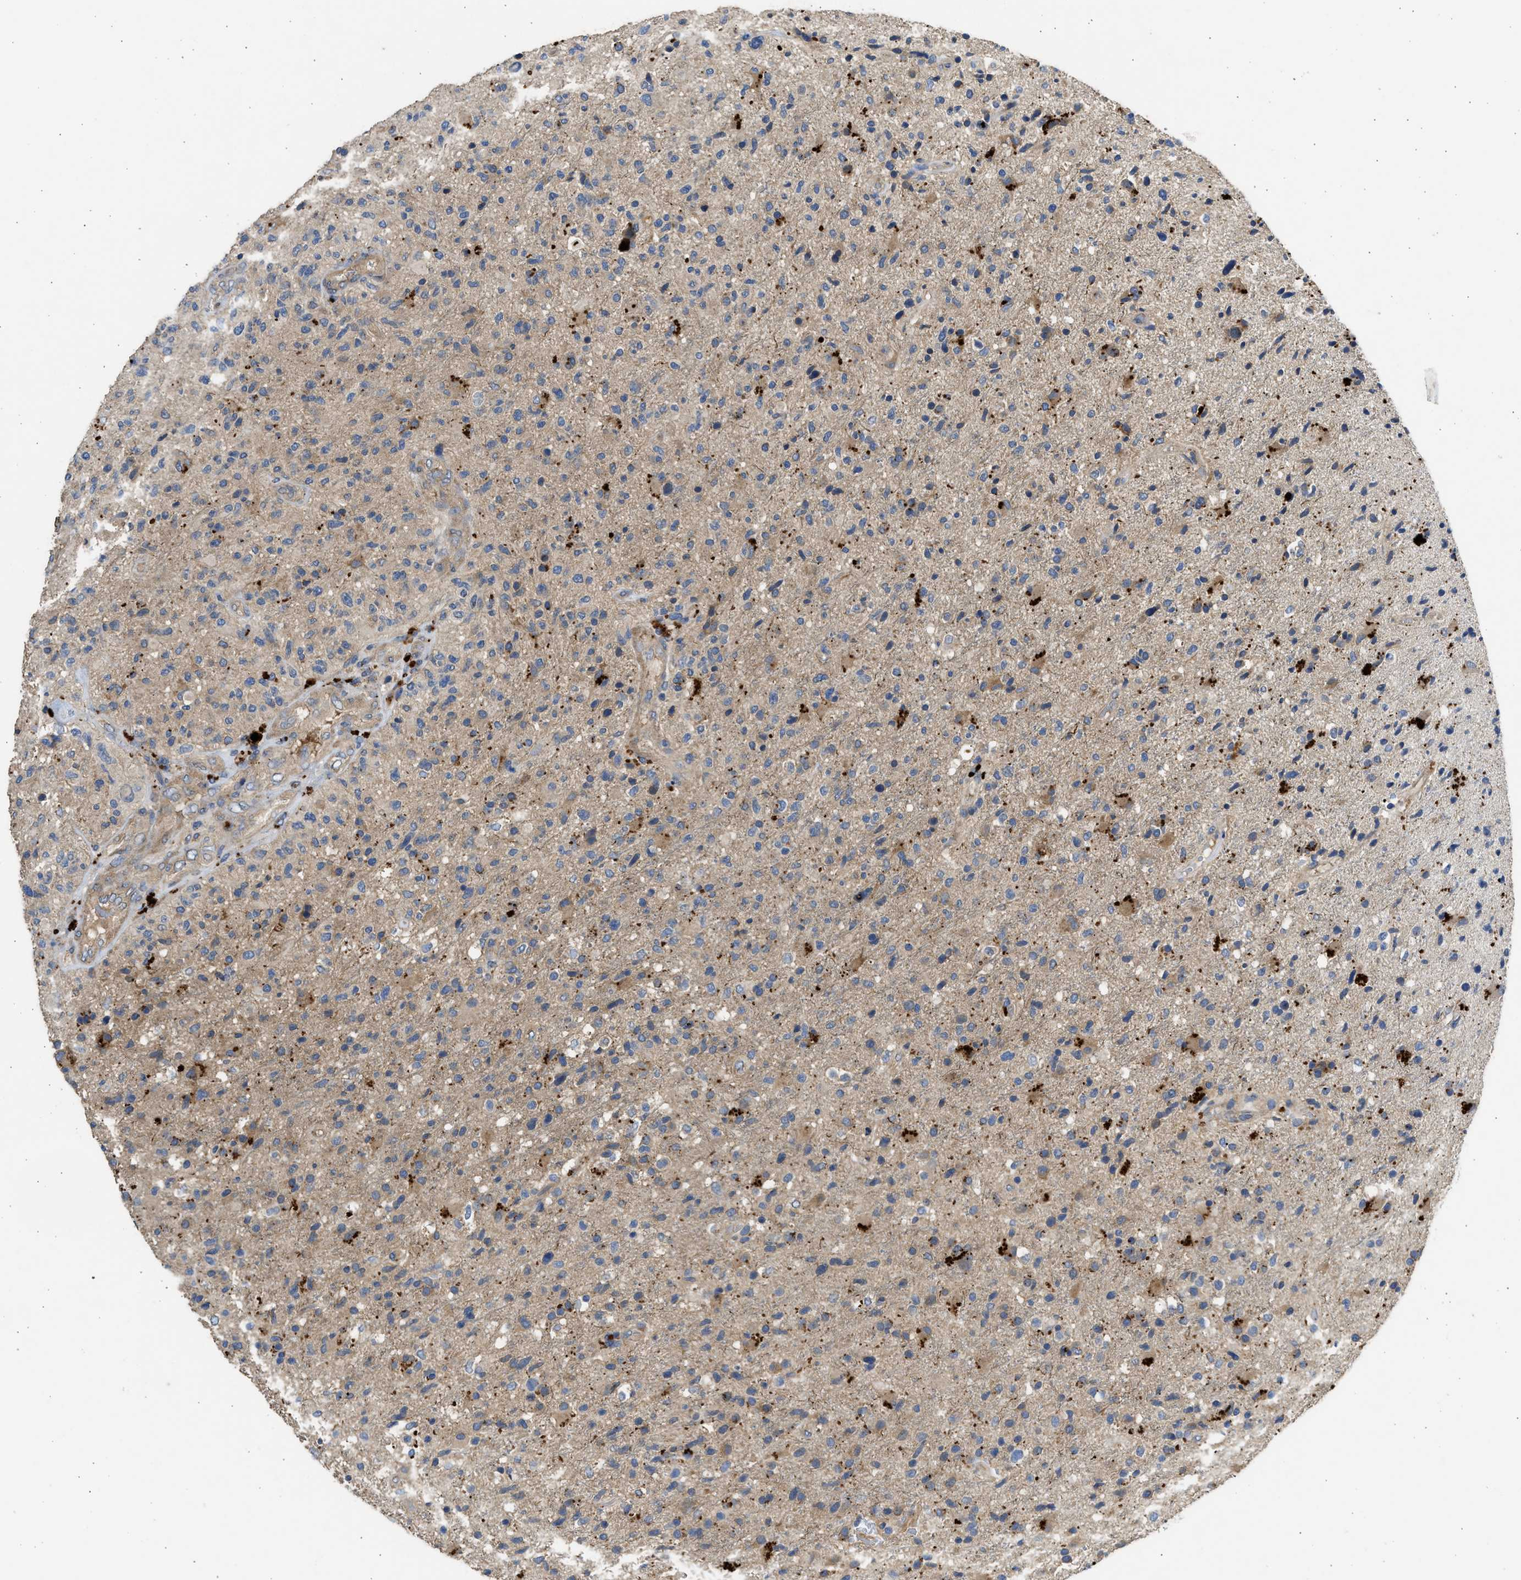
{"staining": {"intensity": "moderate", "quantity": "25%-75%", "location": "cytoplasmic/membranous"}, "tissue": "glioma", "cell_type": "Tumor cells", "image_type": "cancer", "snomed": [{"axis": "morphology", "description": "Glioma, malignant, High grade"}, {"axis": "topography", "description": "Brain"}], "caption": "Immunohistochemistry (DAB (3,3'-diaminobenzidine)) staining of human high-grade glioma (malignant) shows moderate cytoplasmic/membranous protein staining in approximately 25%-75% of tumor cells. The staining is performed using DAB brown chromogen to label protein expression. The nuclei are counter-stained blue using hematoxylin.", "gene": "CSRNP2", "patient": {"sex": "male", "age": 72}}